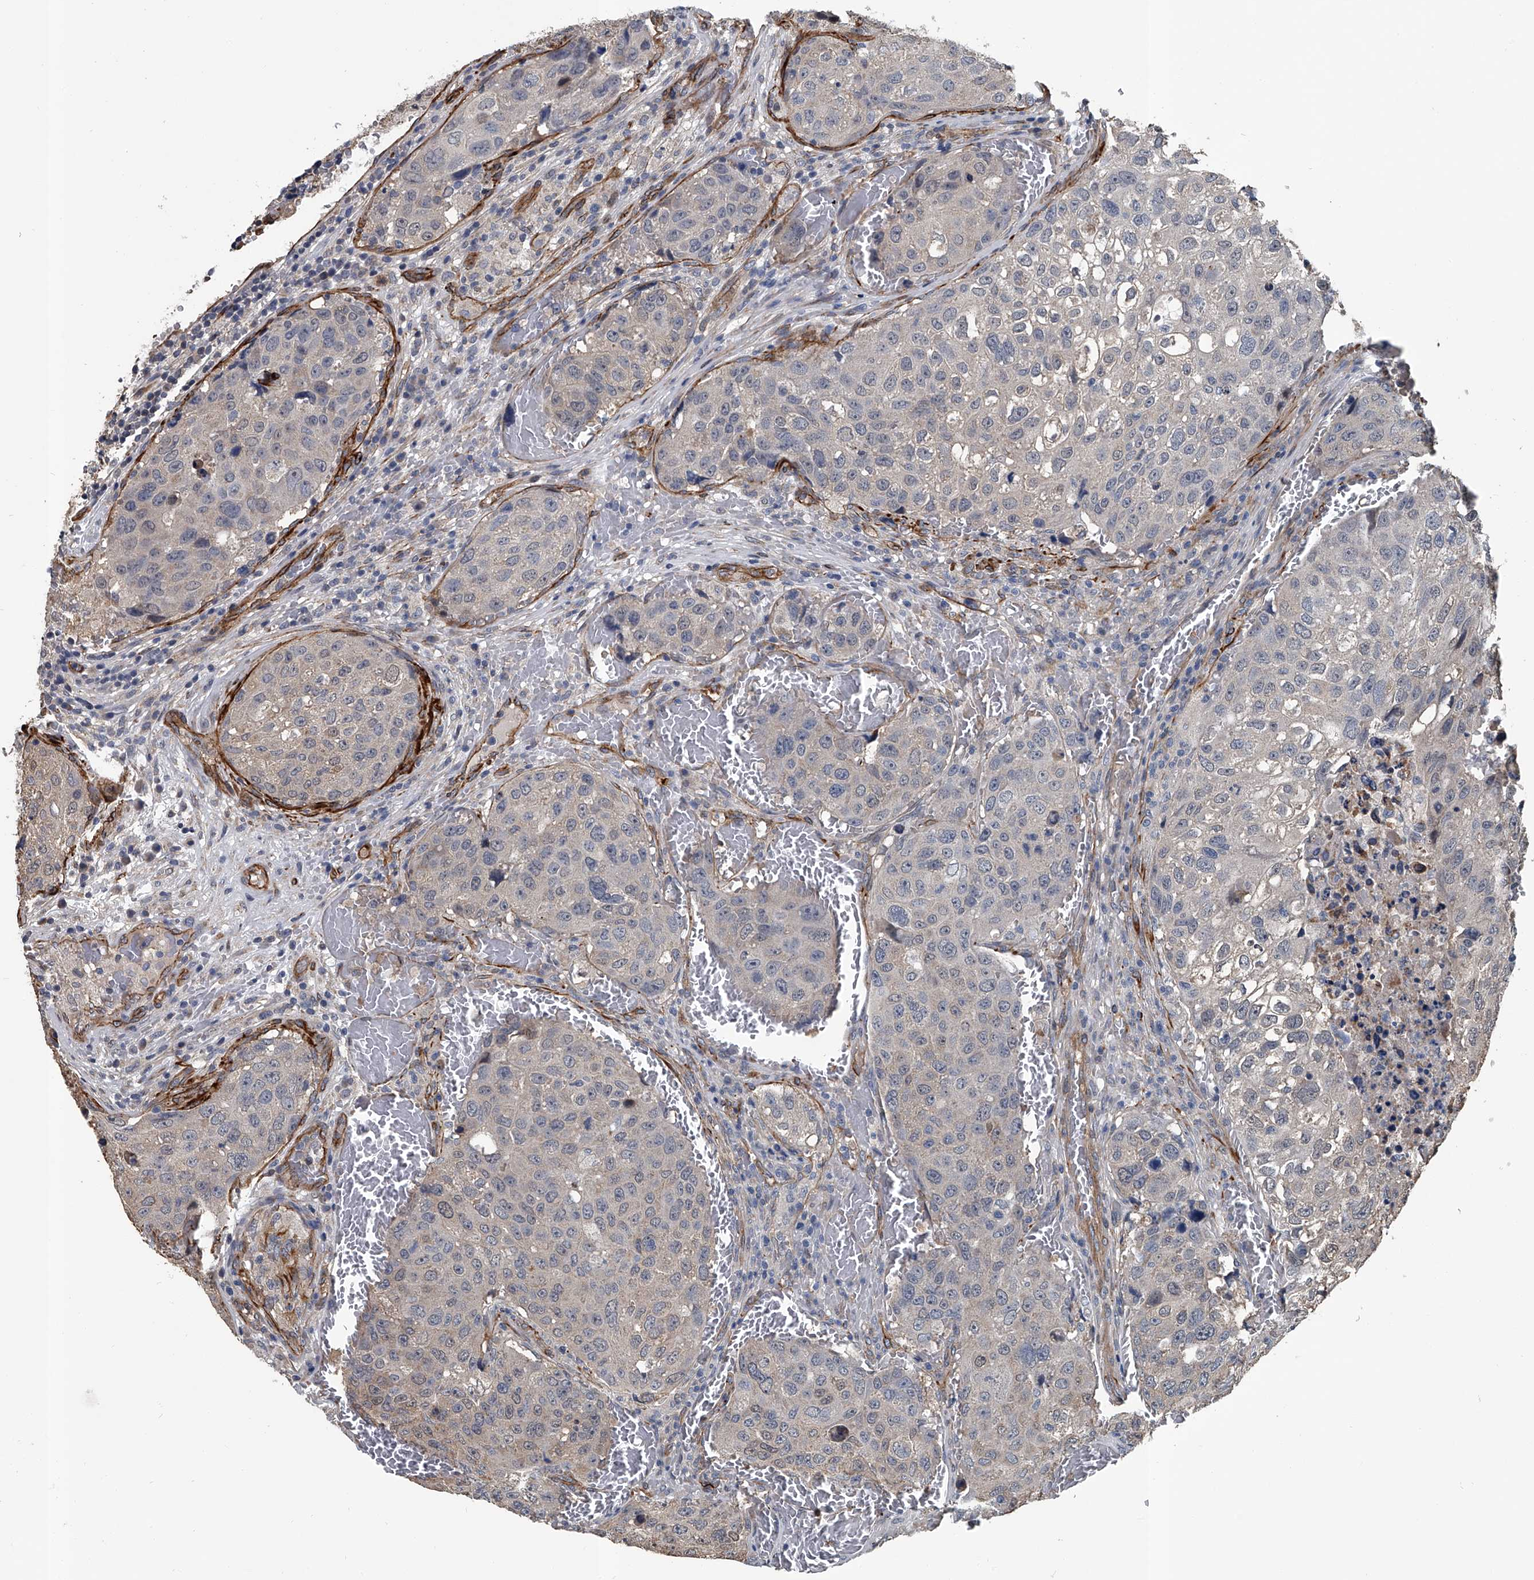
{"staining": {"intensity": "negative", "quantity": "none", "location": "none"}, "tissue": "urothelial cancer", "cell_type": "Tumor cells", "image_type": "cancer", "snomed": [{"axis": "morphology", "description": "Urothelial carcinoma, High grade"}, {"axis": "topography", "description": "Lymph node"}, {"axis": "topography", "description": "Urinary bladder"}], "caption": "Immunohistochemistry image of urothelial cancer stained for a protein (brown), which displays no expression in tumor cells.", "gene": "LDLRAD2", "patient": {"sex": "male", "age": 51}}